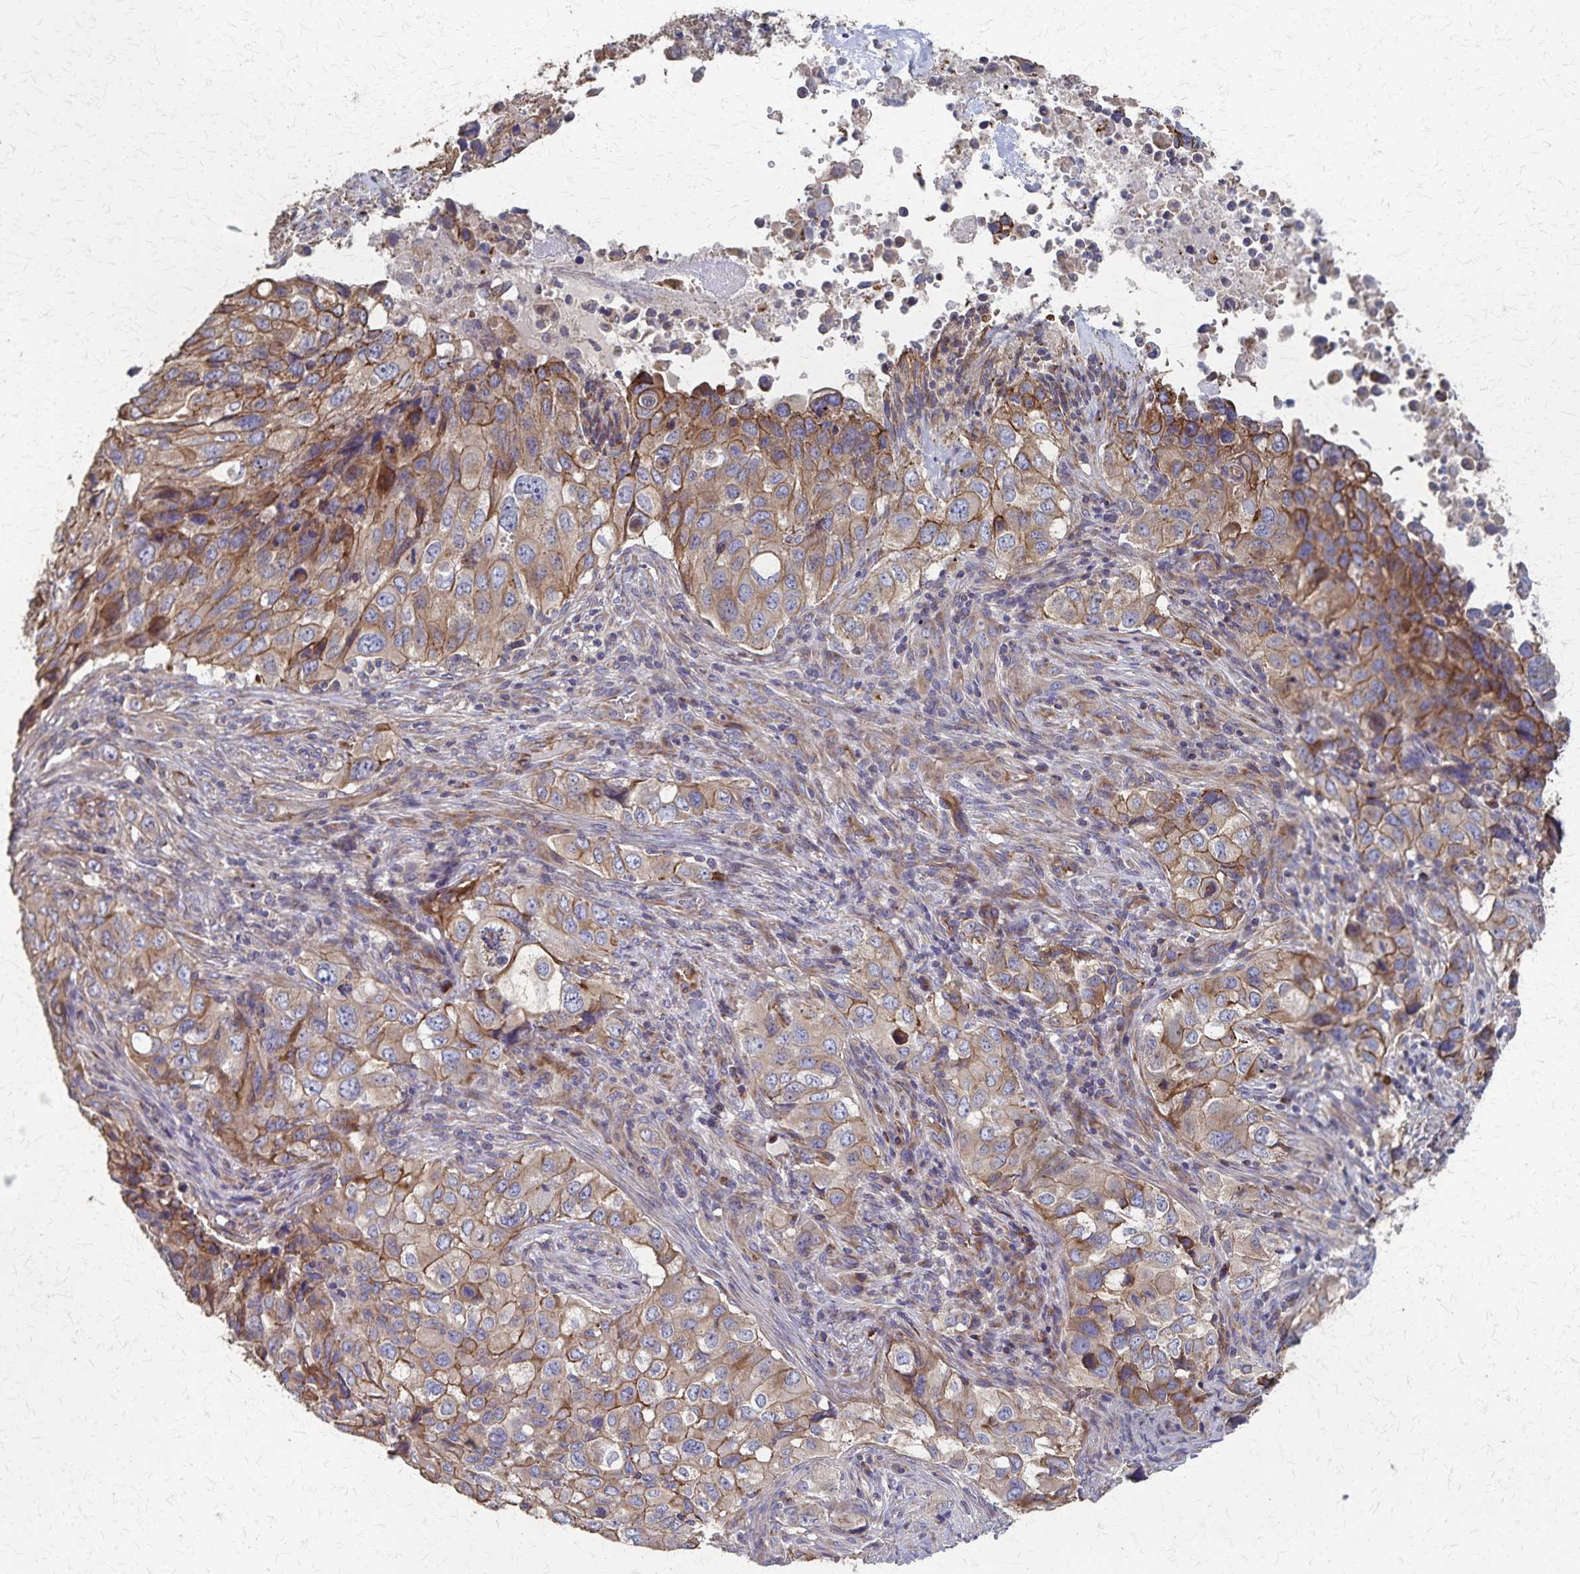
{"staining": {"intensity": "moderate", "quantity": ">75%", "location": "cytoplasmic/membranous"}, "tissue": "lung cancer", "cell_type": "Tumor cells", "image_type": "cancer", "snomed": [{"axis": "morphology", "description": "Adenocarcinoma, NOS"}, {"axis": "morphology", "description": "Adenocarcinoma, metastatic, NOS"}, {"axis": "topography", "description": "Lymph node"}, {"axis": "topography", "description": "Lung"}], "caption": "An image of lung adenocarcinoma stained for a protein exhibits moderate cytoplasmic/membranous brown staining in tumor cells.", "gene": "PGAP2", "patient": {"sex": "female", "age": 42}}